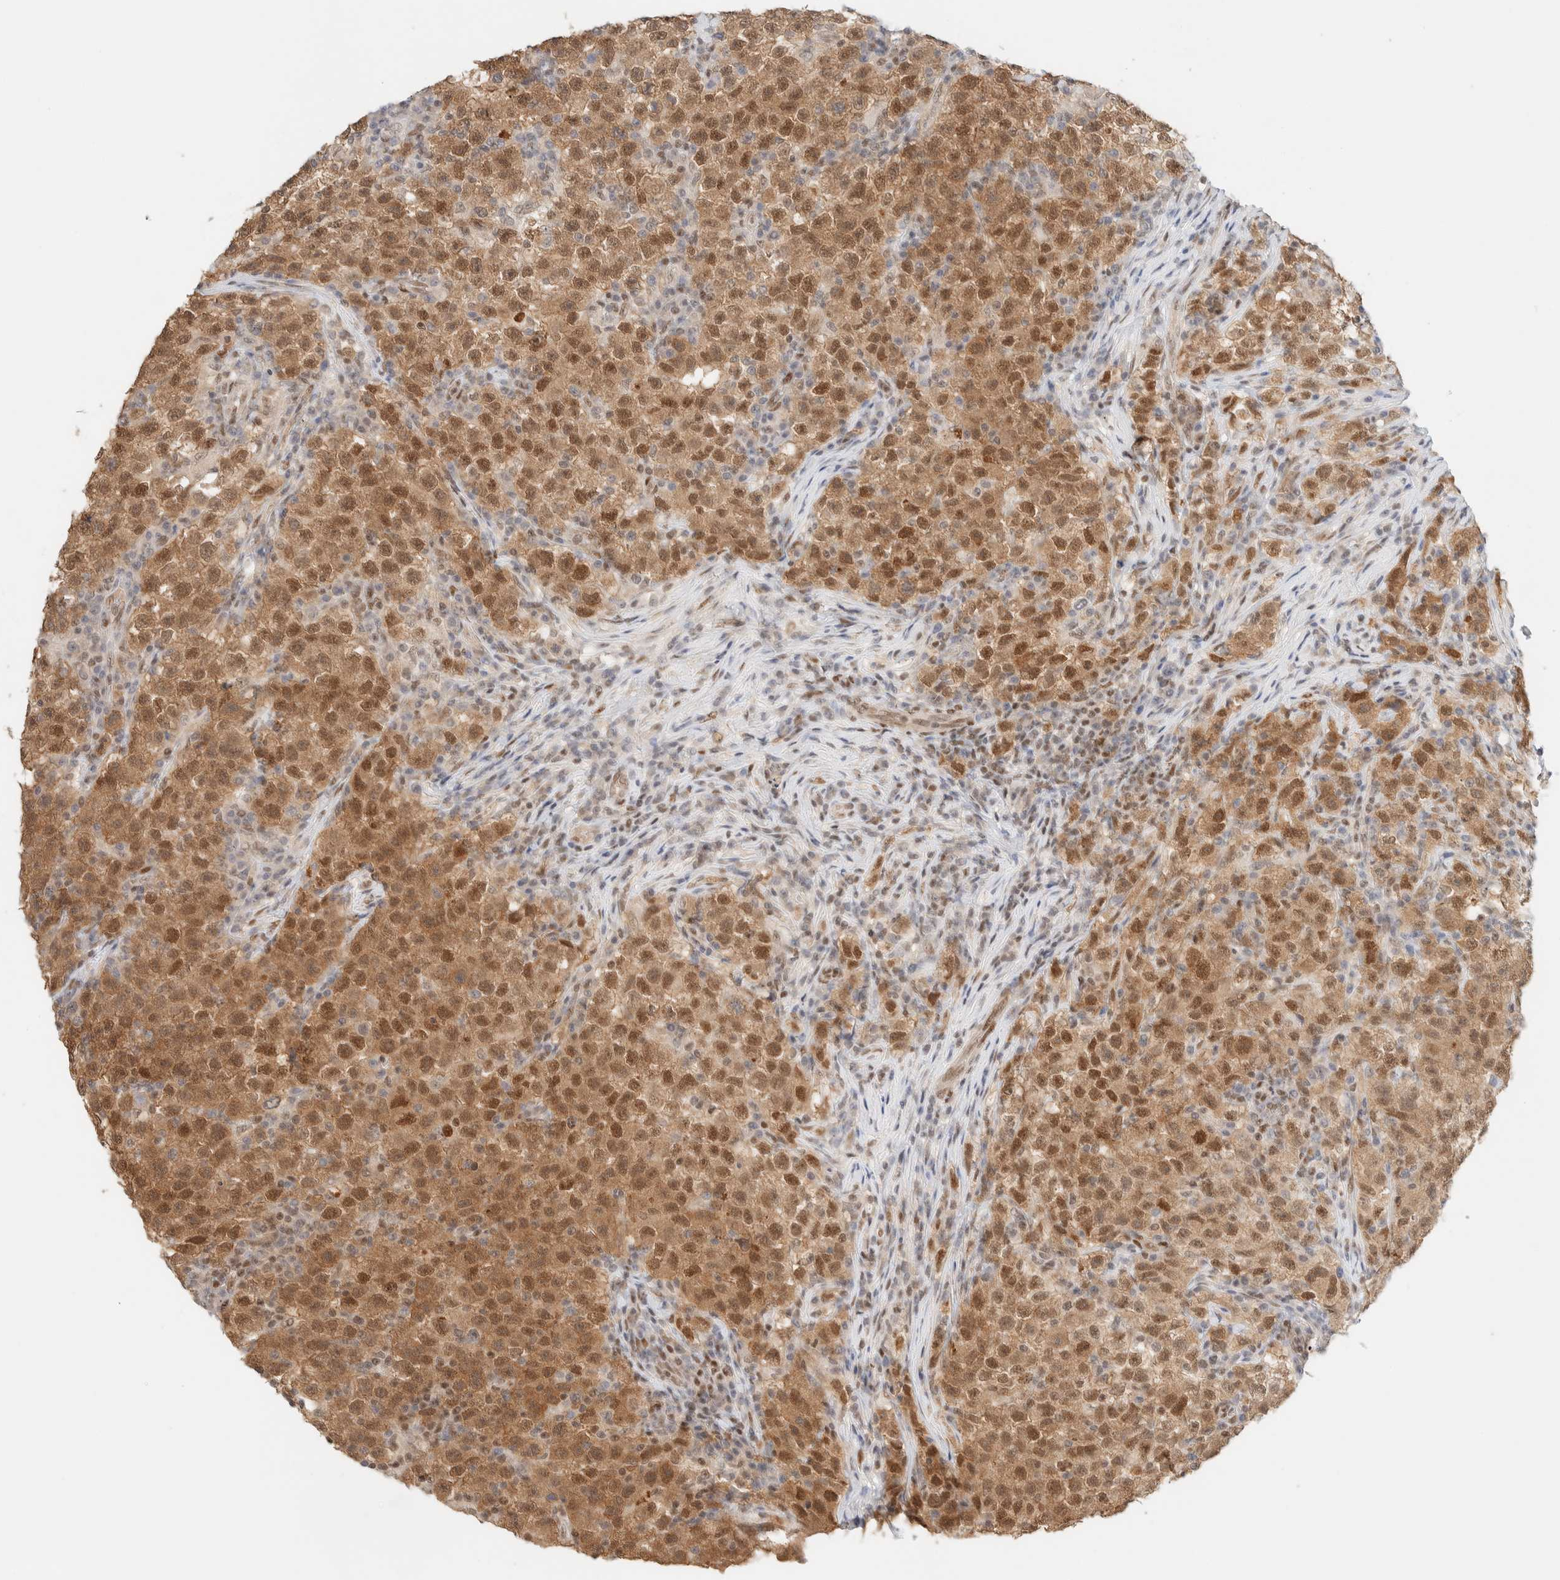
{"staining": {"intensity": "moderate", "quantity": ">75%", "location": "cytoplasmic/membranous,nuclear"}, "tissue": "testis cancer", "cell_type": "Tumor cells", "image_type": "cancer", "snomed": [{"axis": "morphology", "description": "Seminoma, NOS"}, {"axis": "topography", "description": "Testis"}], "caption": "There is medium levels of moderate cytoplasmic/membranous and nuclear expression in tumor cells of testis cancer, as demonstrated by immunohistochemical staining (brown color).", "gene": "PYGO2", "patient": {"sex": "male", "age": 22}}